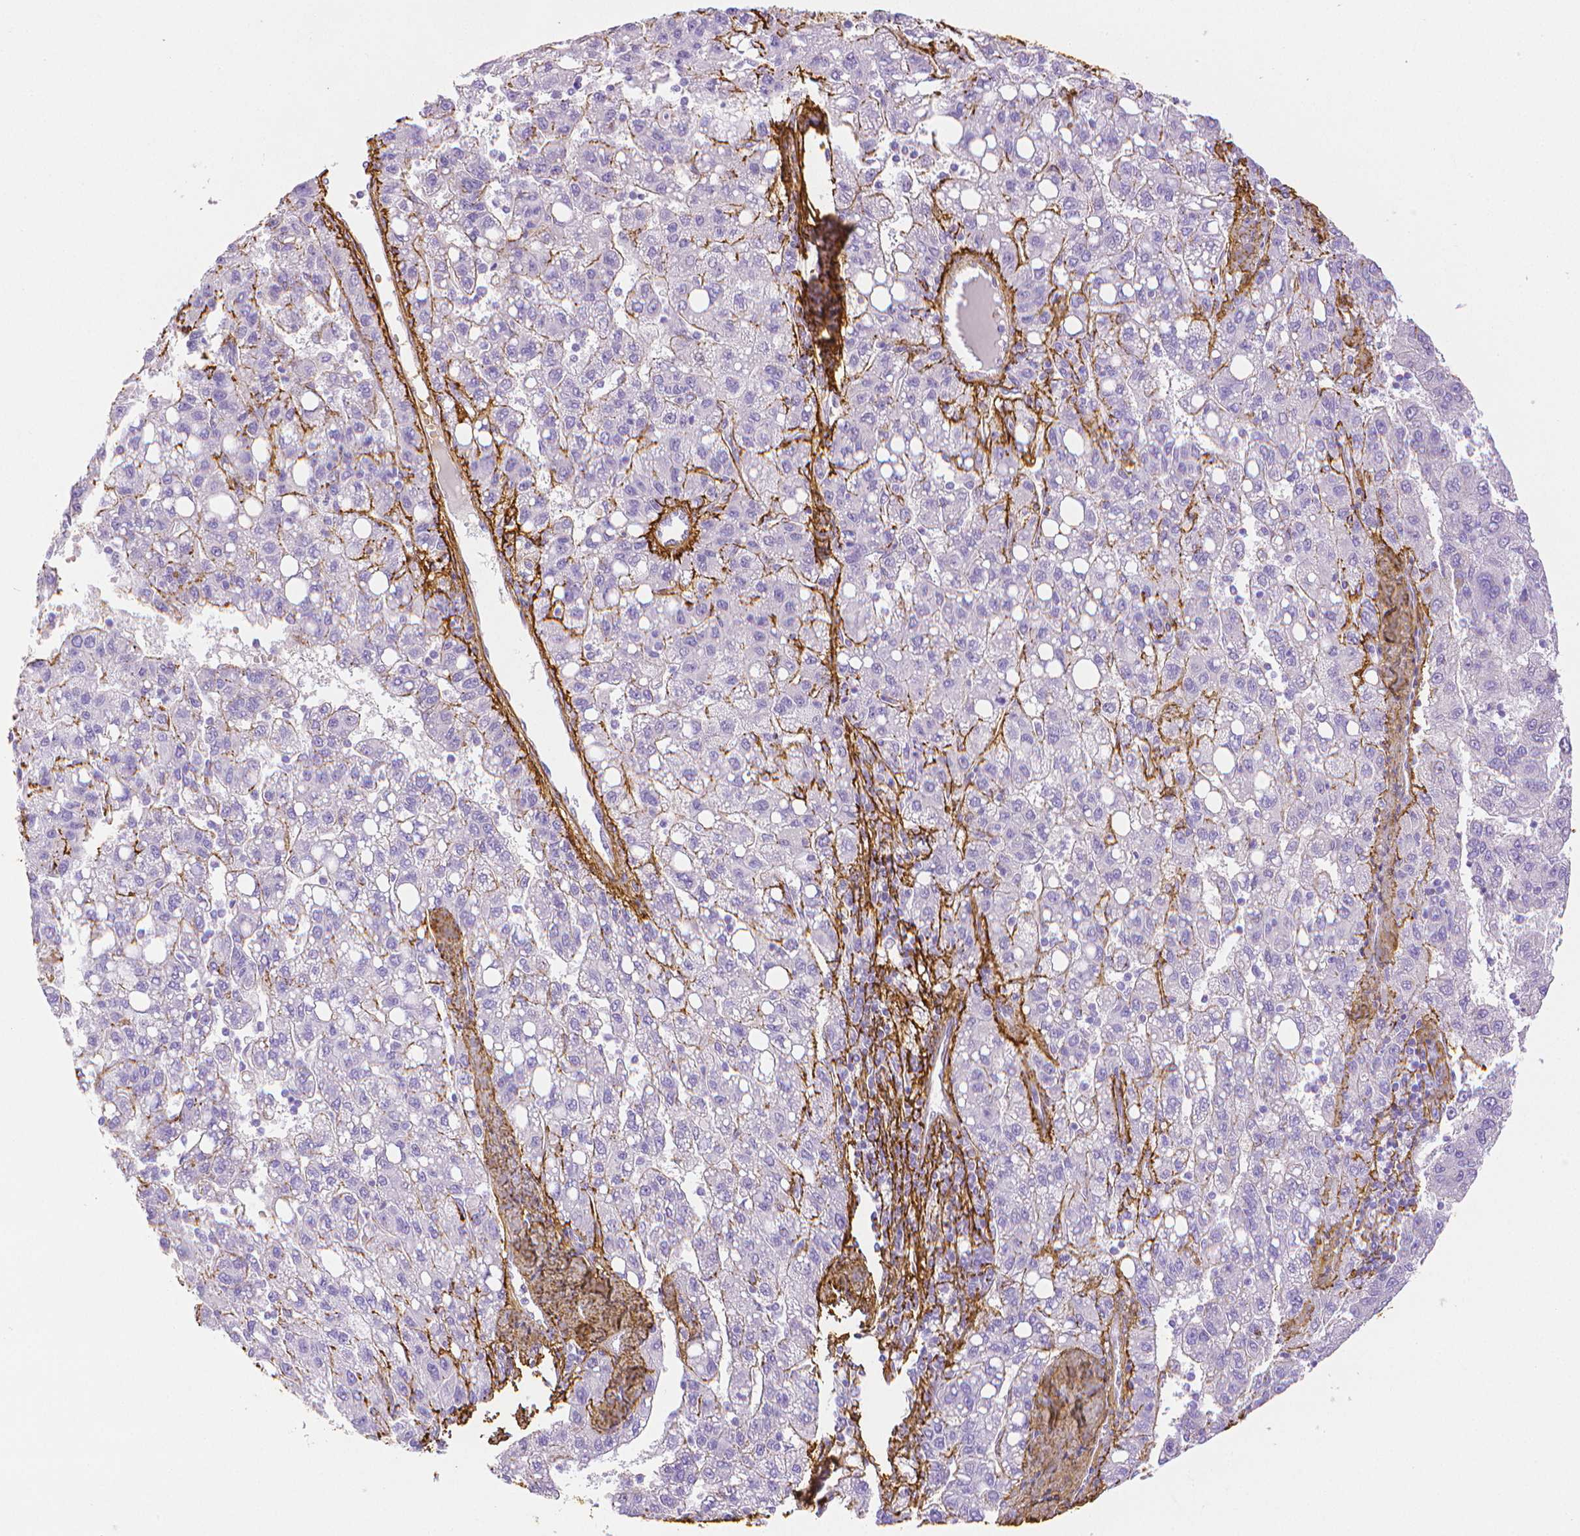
{"staining": {"intensity": "negative", "quantity": "none", "location": "none"}, "tissue": "liver cancer", "cell_type": "Tumor cells", "image_type": "cancer", "snomed": [{"axis": "morphology", "description": "Carcinoma, Hepatocellular, NOS"}, {"axis": "topography", "description": "Liver"}], "caption": "IHC photomicrograph of neoplastic tissue: liver cancer stained with DAB (3,3'-diaminobenzidine) exhibits no significant protein positivity in tumor cells. (Immunohistochemistry (ihc), brightfield microscopy, high magnification).", "gene": "FBN1", "patient": {"sex": "female", "age": 82}}